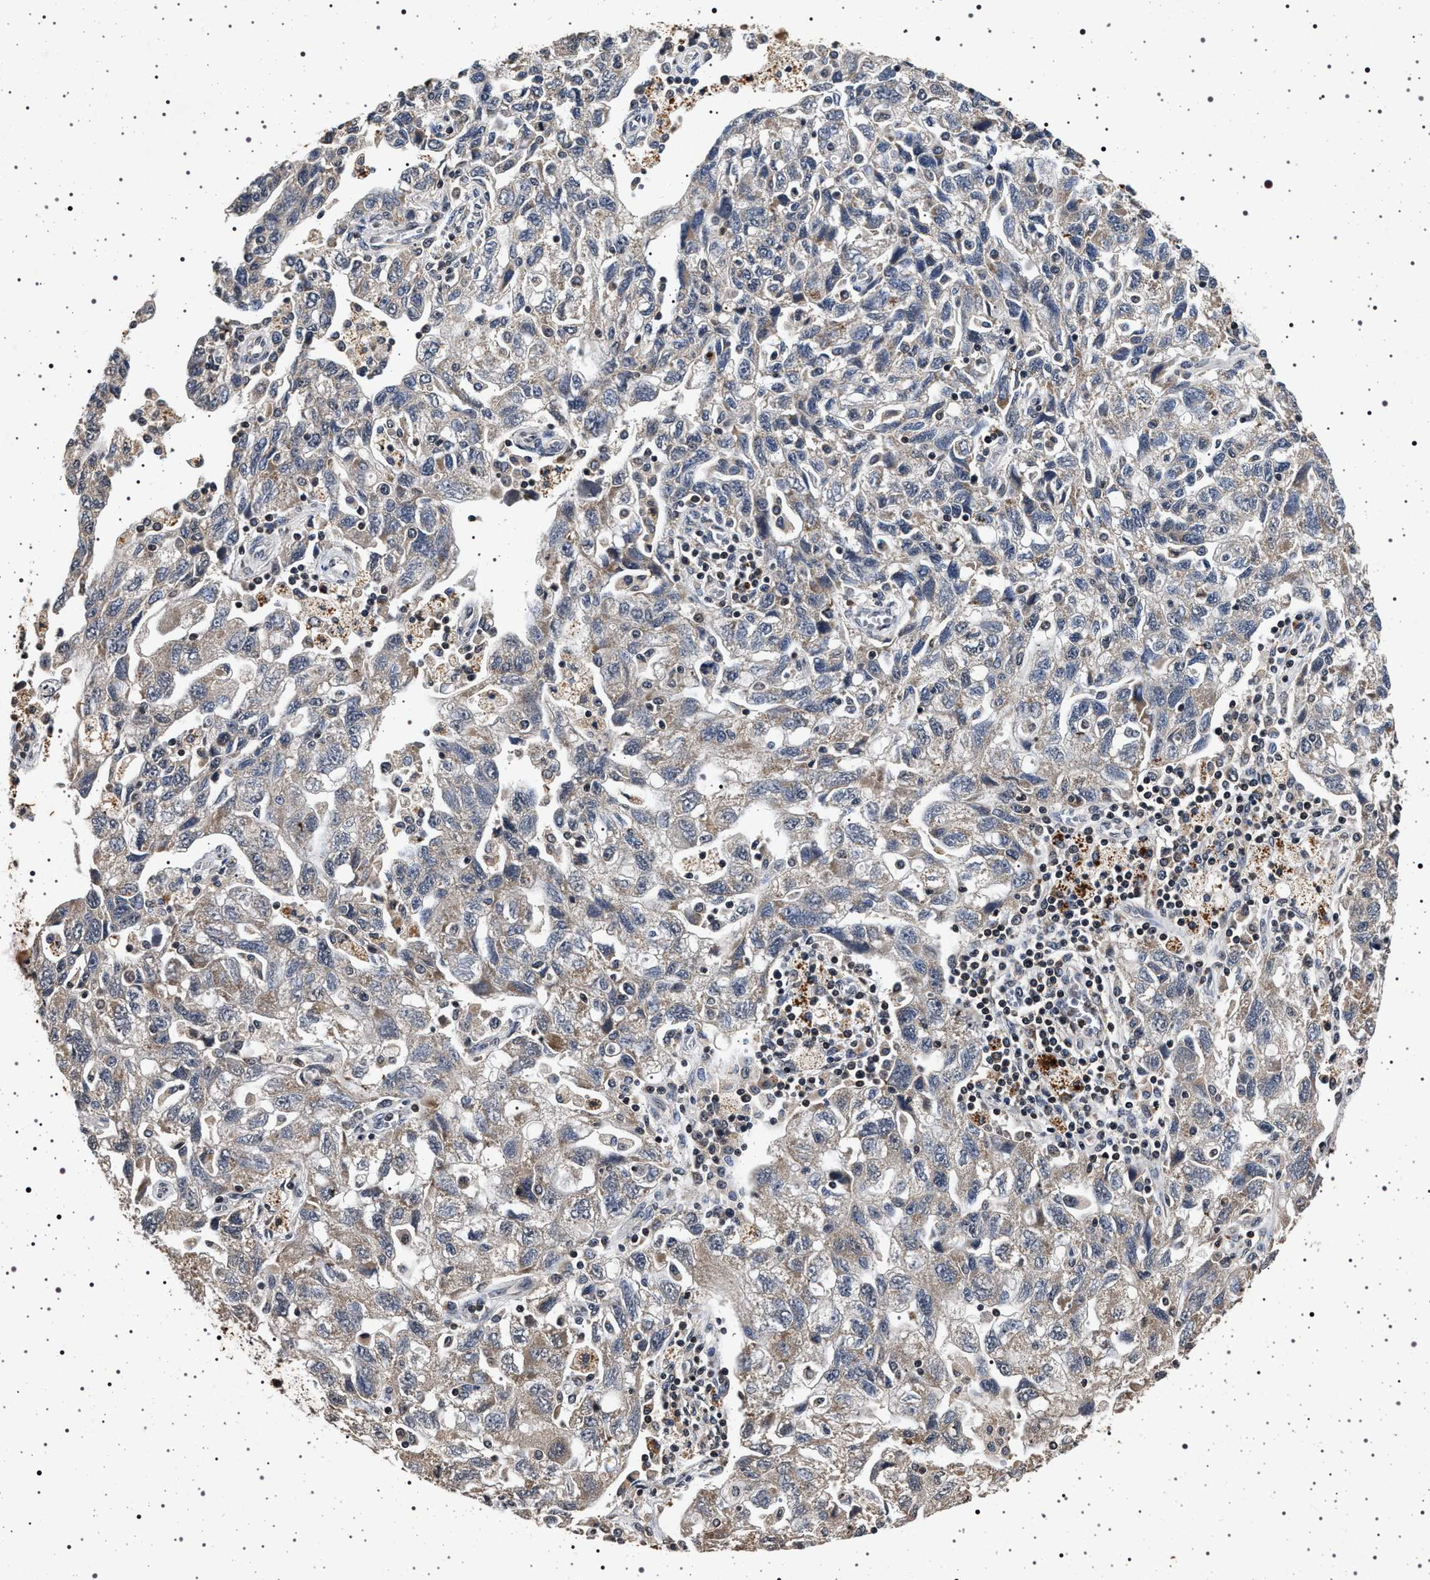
{"staining": {"intensity": "negative", "quantity": "none", "location": "none"}, "tissue": "ovarian cancer", "cell_type": "Tumor cells", "image_type": "cancer", "snomed": [{"axis": "morphology", "description": "Carcinoma, NOS"}, {"axis": "morphology", "description": "Cystadenocarcinoma, serous, NOS"}, {"axis": "topography", "description": "Ovary"}], "caption": "The micrograph shows no significant staining in tumor cells of ovarian cancer. (Brightfield microscopy of DAB immunohistochemistry (IHC) at high magnification).", "gene": "CDKN1B", "patient": {"sex": "female", "age": 69}}